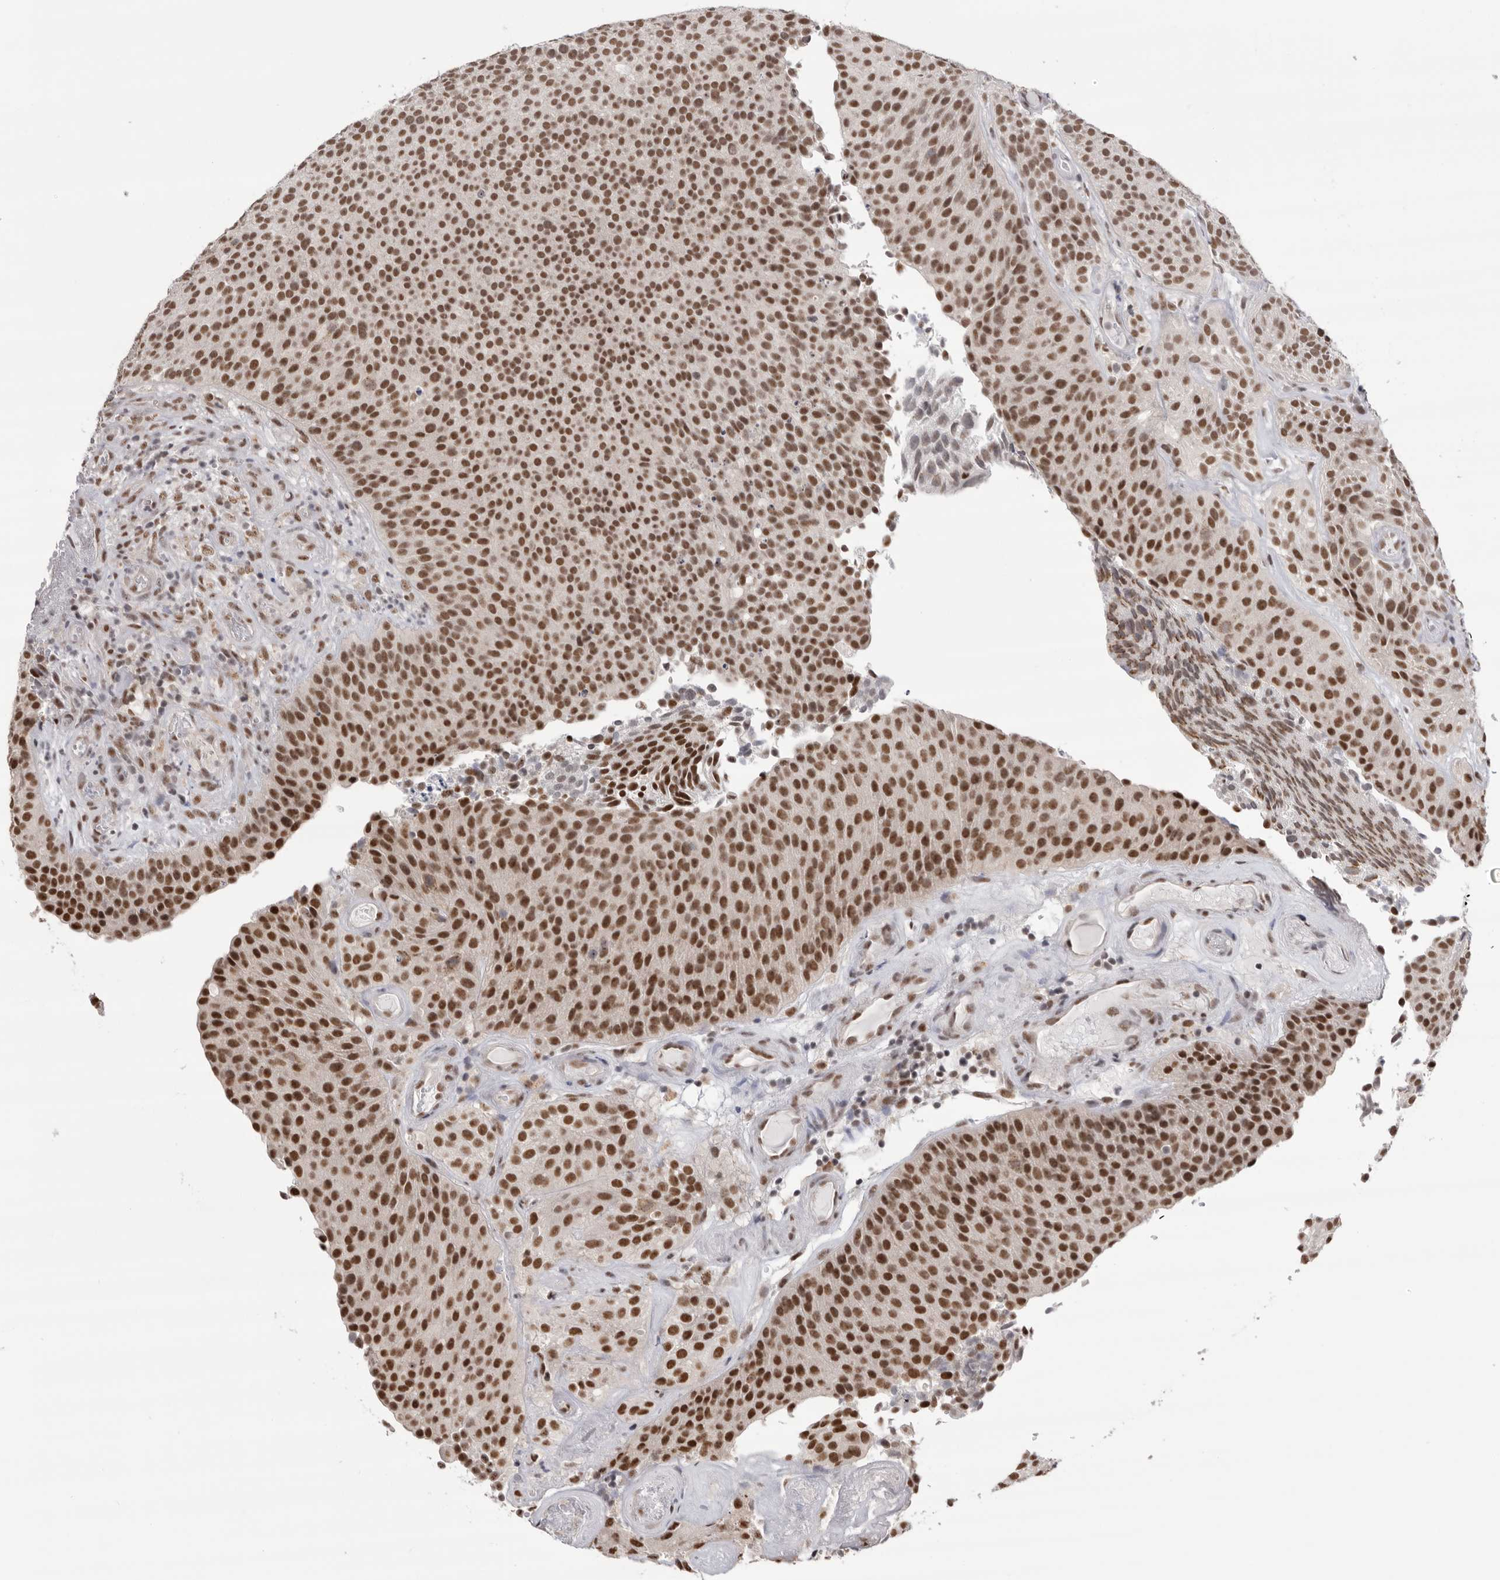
{"staining": {"intensity": "strong", "quantity": ">75%", "location": "nuclear"}, "tissue": "urothelial cancer", "cell_type": "Tumor cells", "image_type": "cancer", "snomed": [{"axis": "morphology", "description": "Urothelial carcinoma, Low grade"}, {"axis": "topography", "description": "Urinary bladder"}], "caption": "Immunohistochemical staining of human low-grade urothelial carcinoma reveals strong nuclear protein positivity in approximately >75% of tumor cells. (brown staining indicates protein expression, while blue staining denotes nuclei).", "gene": "BCLAF3", "patient": {"sex": "male", "age": 86}}